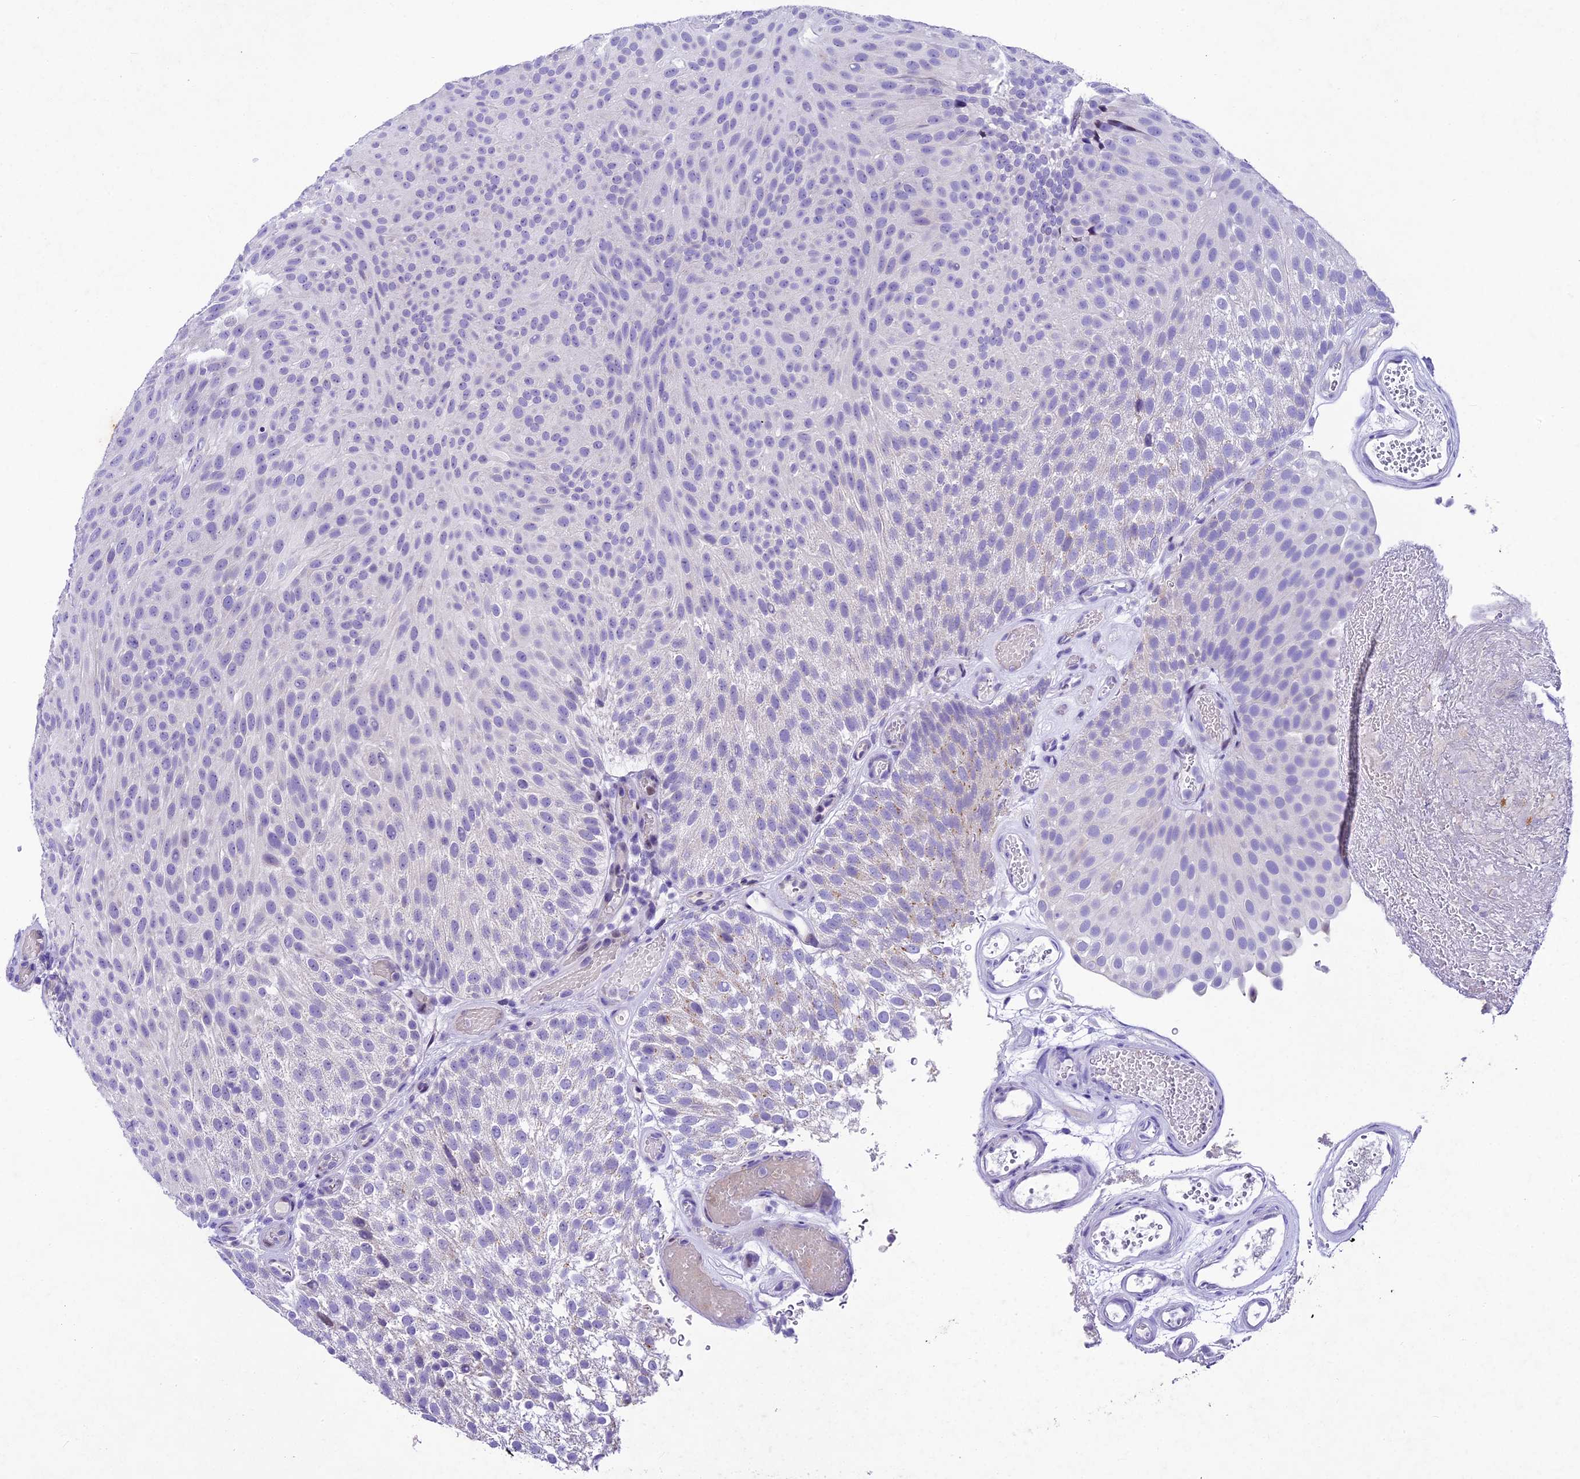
{"staining": {"intensity": "negative", "quantity": "none", "location": "none"}, "tissue": "urothelial cancer", "cell_type": "Tumor cells", "image_type": "cancer", "snomed": [{"axis": "morphology", "description": "Urothelial carcinoma, Low grade"}, {"axis": "topography", "description": "Urinary bladder"}], "caption": "Immunohistochemistry photomicrograph of human urothelial cancer stained for a protein (brown), which shows no staining in tumor cells.", "gene": "IFT140", "patient": {"sex": "male", "age": 78}}